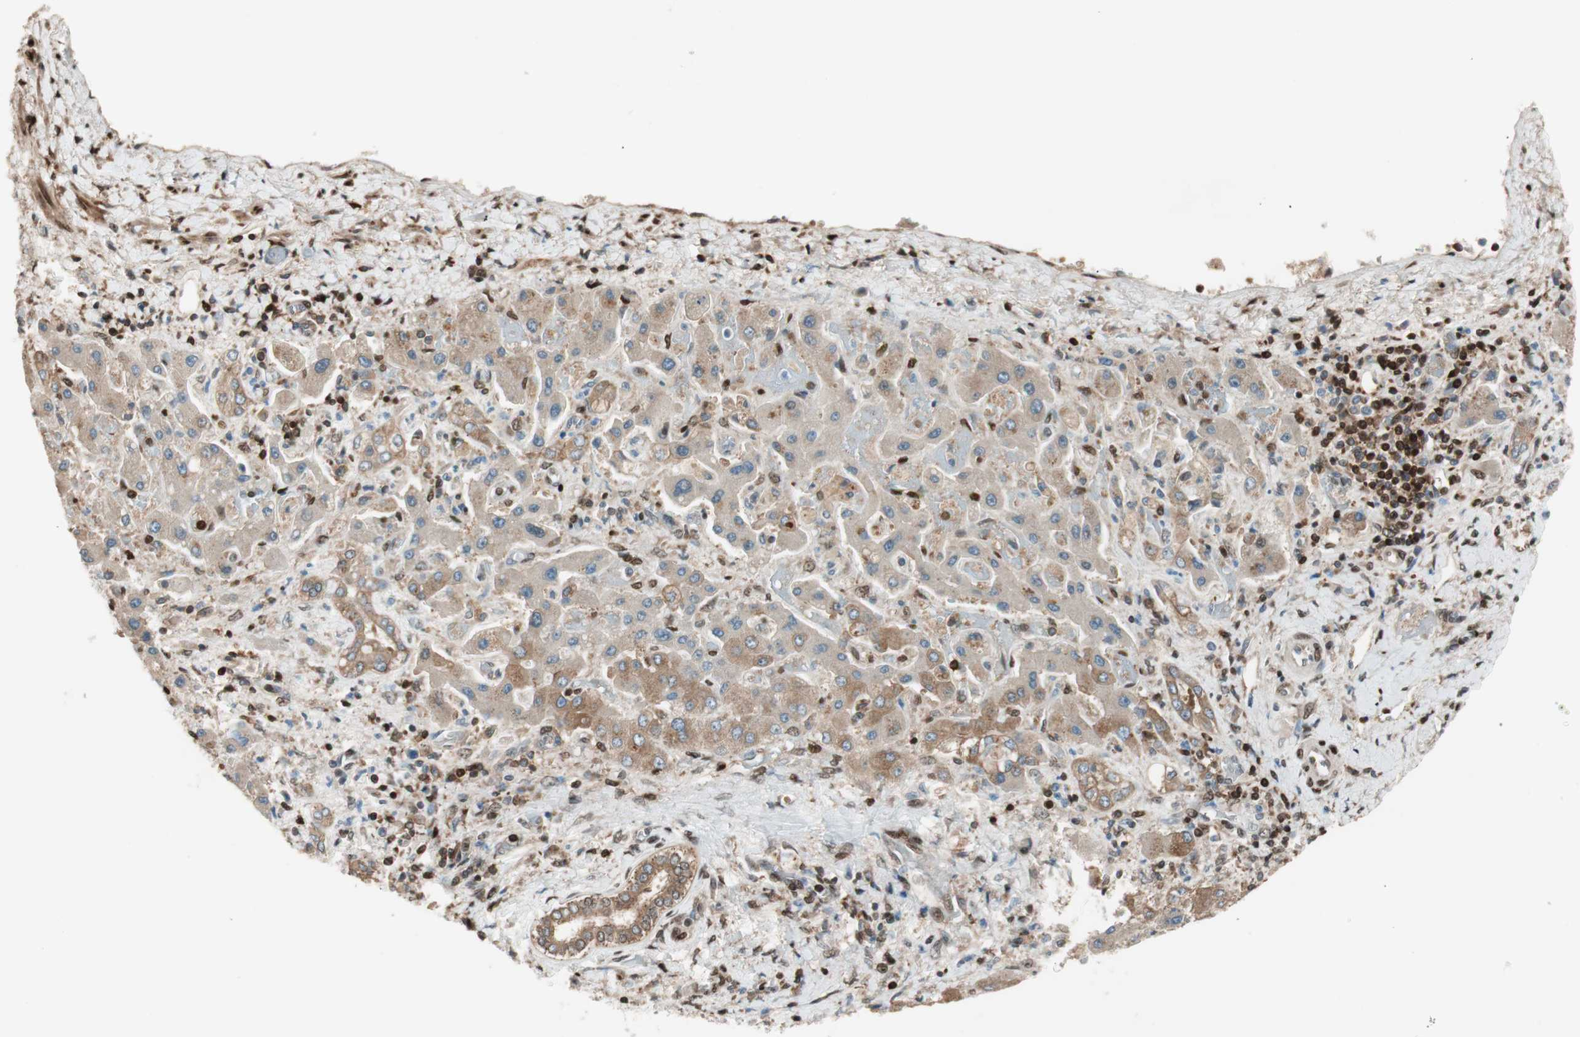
{"staining": {"intensity": "moderate", "quantity": ">75%", "location": "cytoplasmic/membranous"}, "tissue": "liver cancer", "cell_type": "Tumor cells", "image_type": "cancer", "snomed": [{"axis": "morphology", "description": "Cholangiocarcinoma"}, {"axis": "topography", "description": "Liver"}], "caption": "This histopathology image exhibits immunohistochemistry staining of liver cholangiocarcinoma, with medium moderate cytoplasmic/membranous staining in approximately >75% of tumor cells.", "gene": "BIN1", "patient": {"sex": "male", "age": 50}}